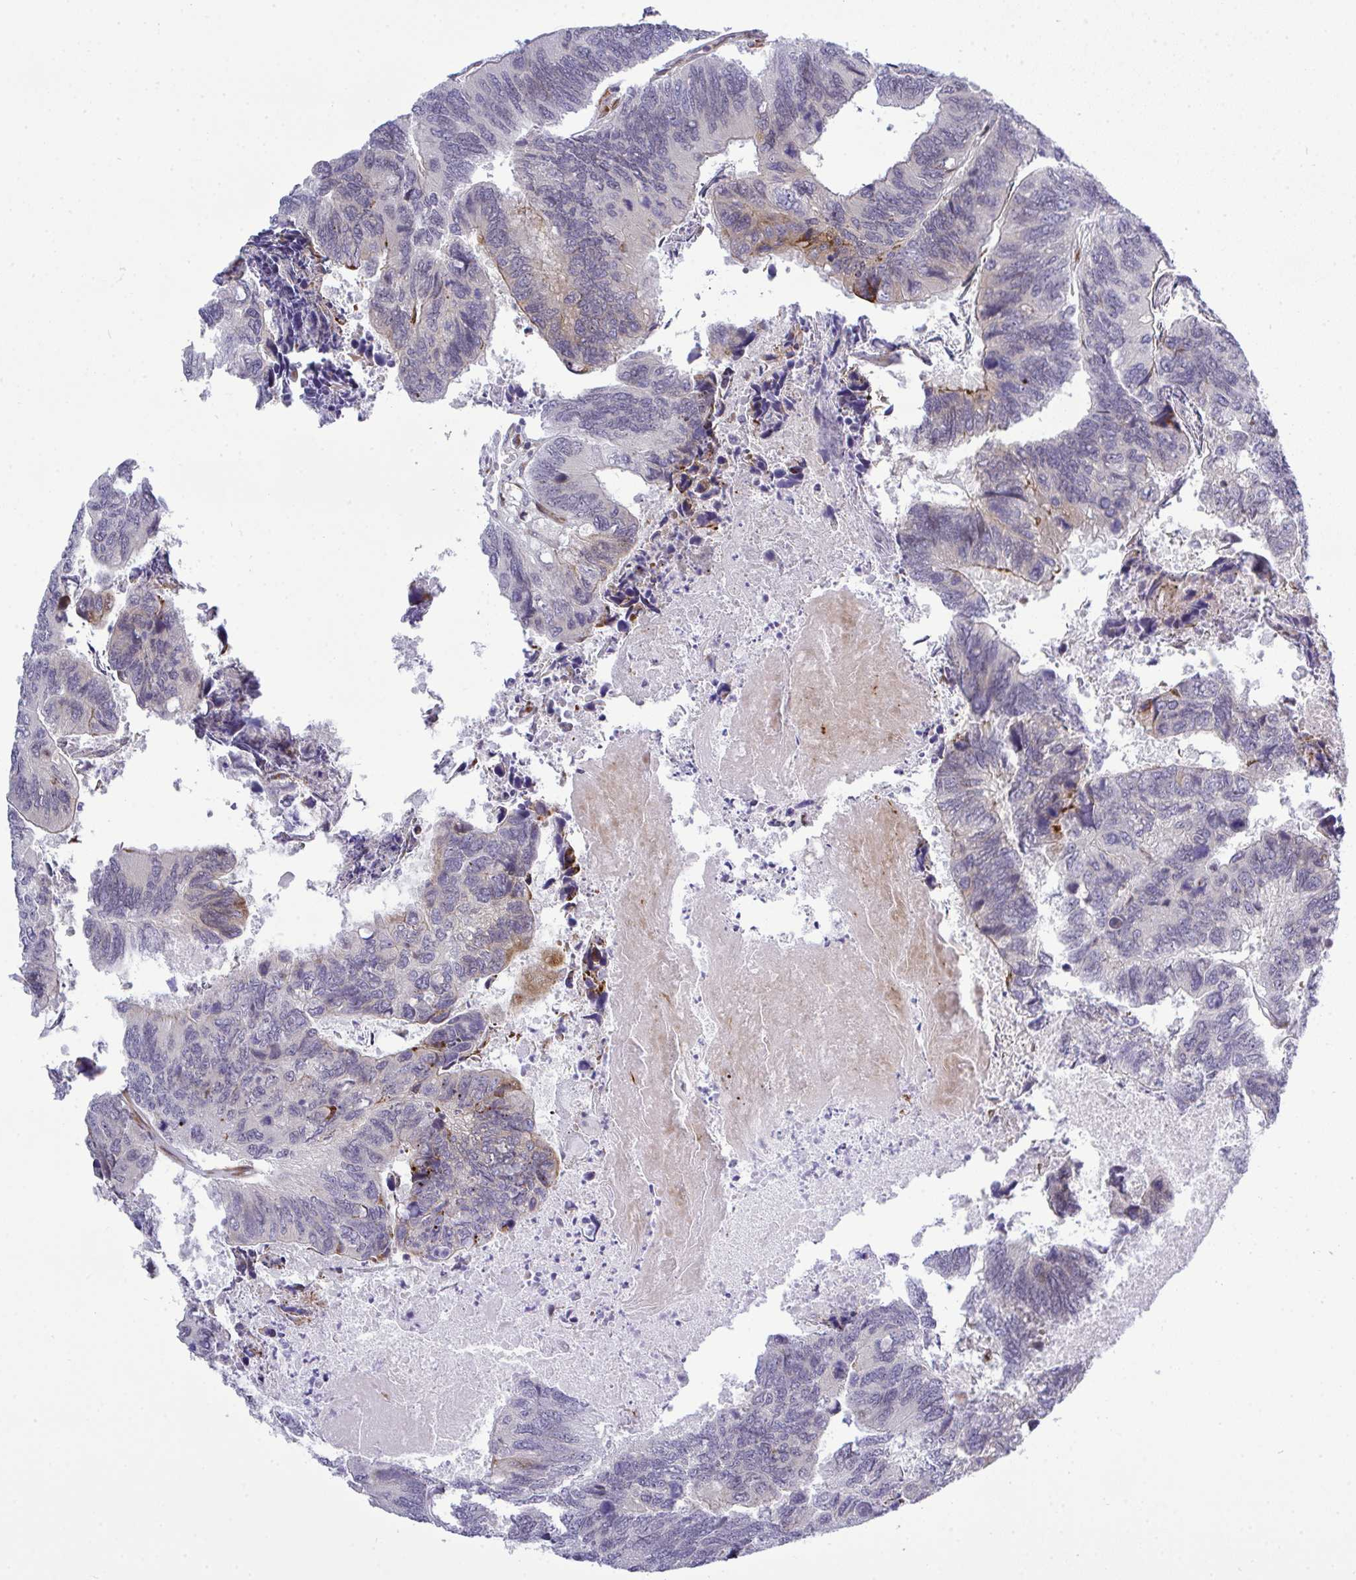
{"staining": {"intensity": "moderate", "quantity": "<25%", "location": "cytoplasmic/membranous"}, "tissue": "colorectal cancer", "cell_type": "Tumor cells", "image_type": "cancer", "snomed": [{"axis": "morphology", "description": "Adenocarcinoma, NOS"}, {"axis": "topography", "description": "Colon"}], "caption": "An IHC photomicrograph of tumor tissue is shown. Protein staining in brown labels moderate cytoplasmic/membranous positivity in colorectal cancer within tumor cells.", "gene": "CASTOR2", "patient": {"sex": "female", "age": 67}}